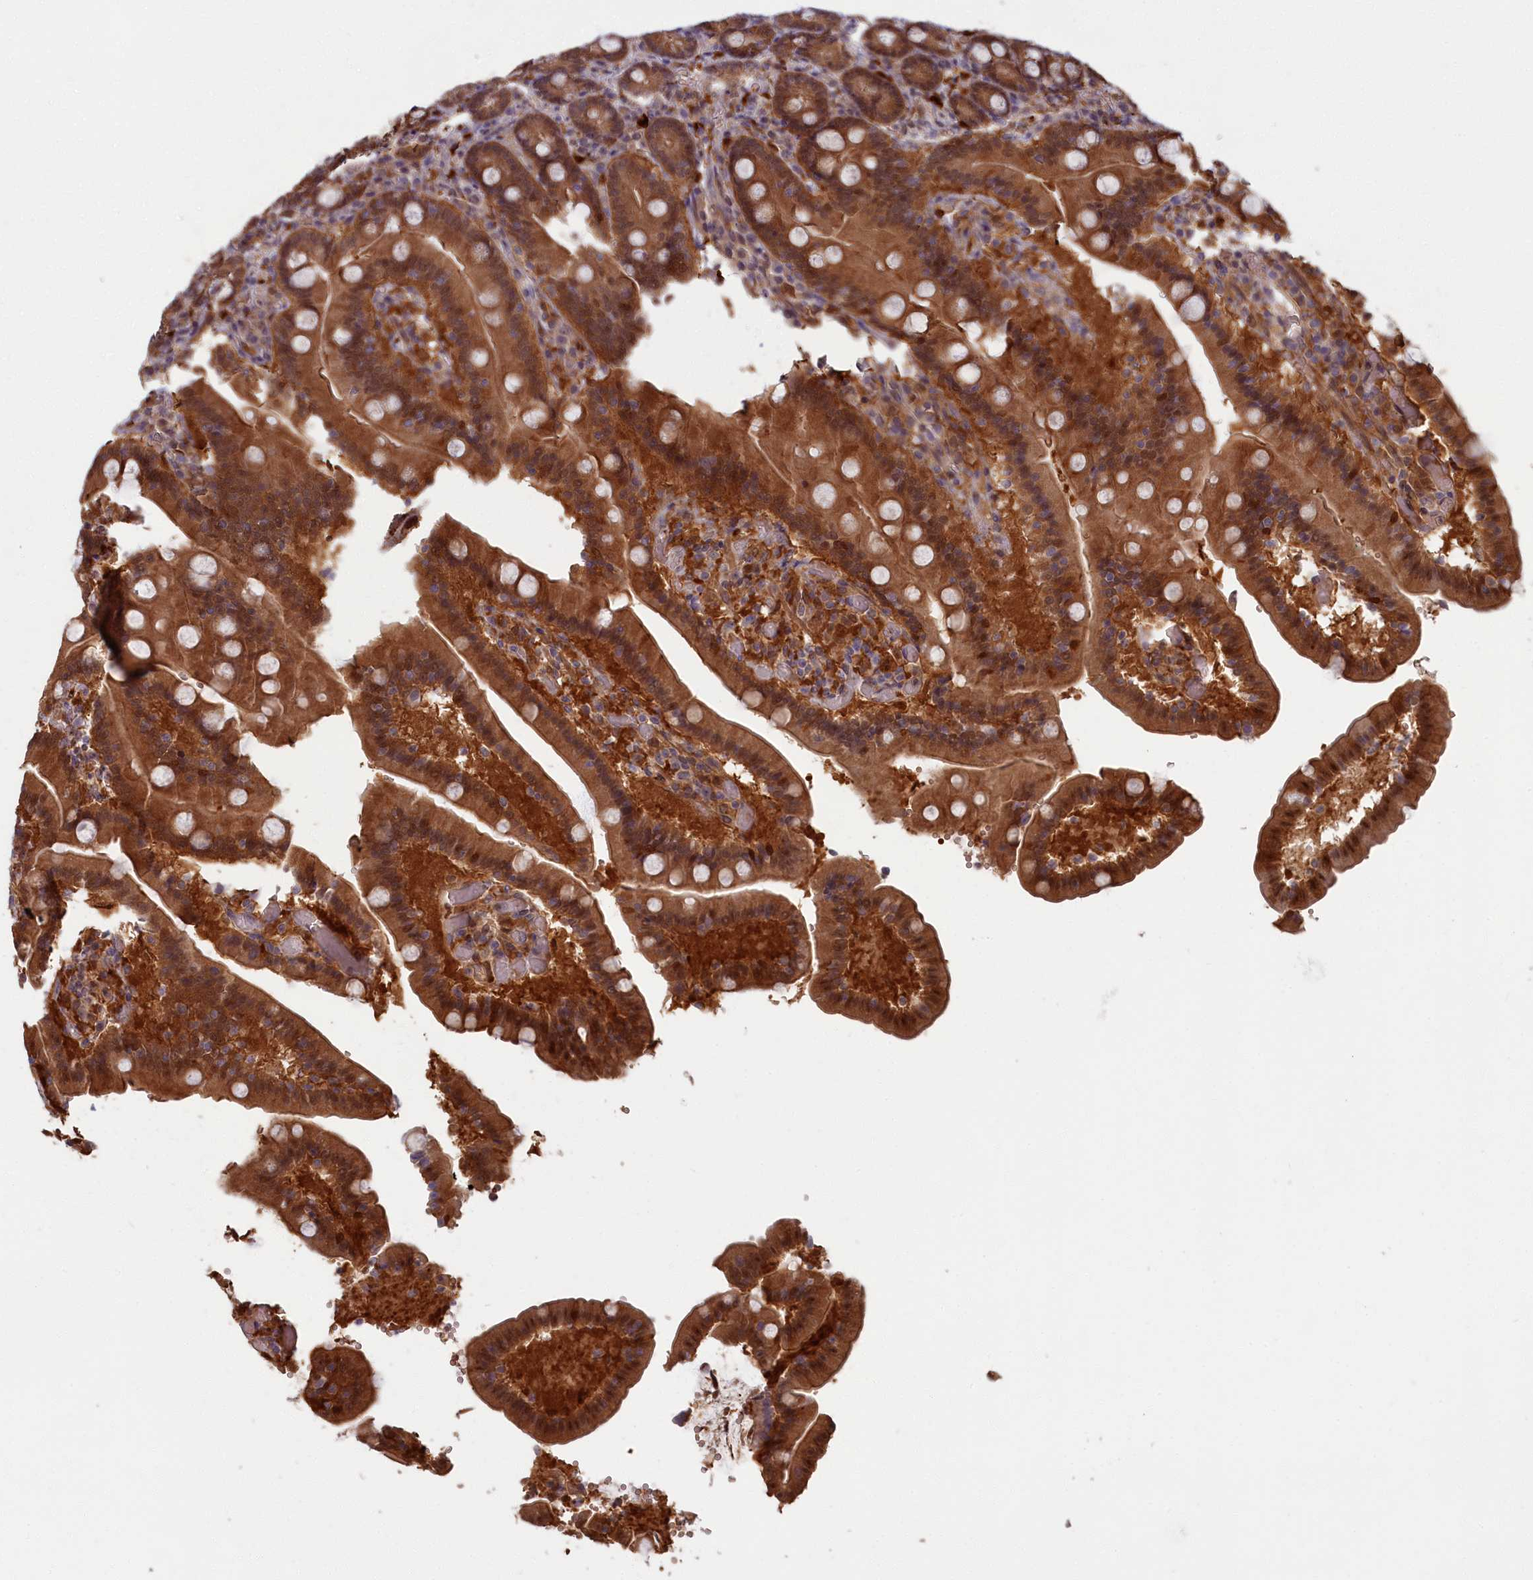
{"staining": {"intensity": "strong", "quantity": ">75%", "location": "cytoplasmic/membranous"}, "tissue": "duodenum", "cell_type": "Glandular cells", "image_type": "normal", "snomed": [{"axis": "morphology", "description": "Normal tissue, NOS"}, {"axis": "topography", "description": "Duodenum"}], "caption": "DAB (3,3'-diaminobenzidine) immunohistochemical staining of normal duodenum exhibits strong cytoplasmic/membranous protein staining in approximately >75% of glandular cells. (DAB (3,3'-diaminobenzidine) IHC, brown staining for protein, blue staining for nuclei).", "gene": "BLVRB", "patient": {"sex": "female", "age": 62}}